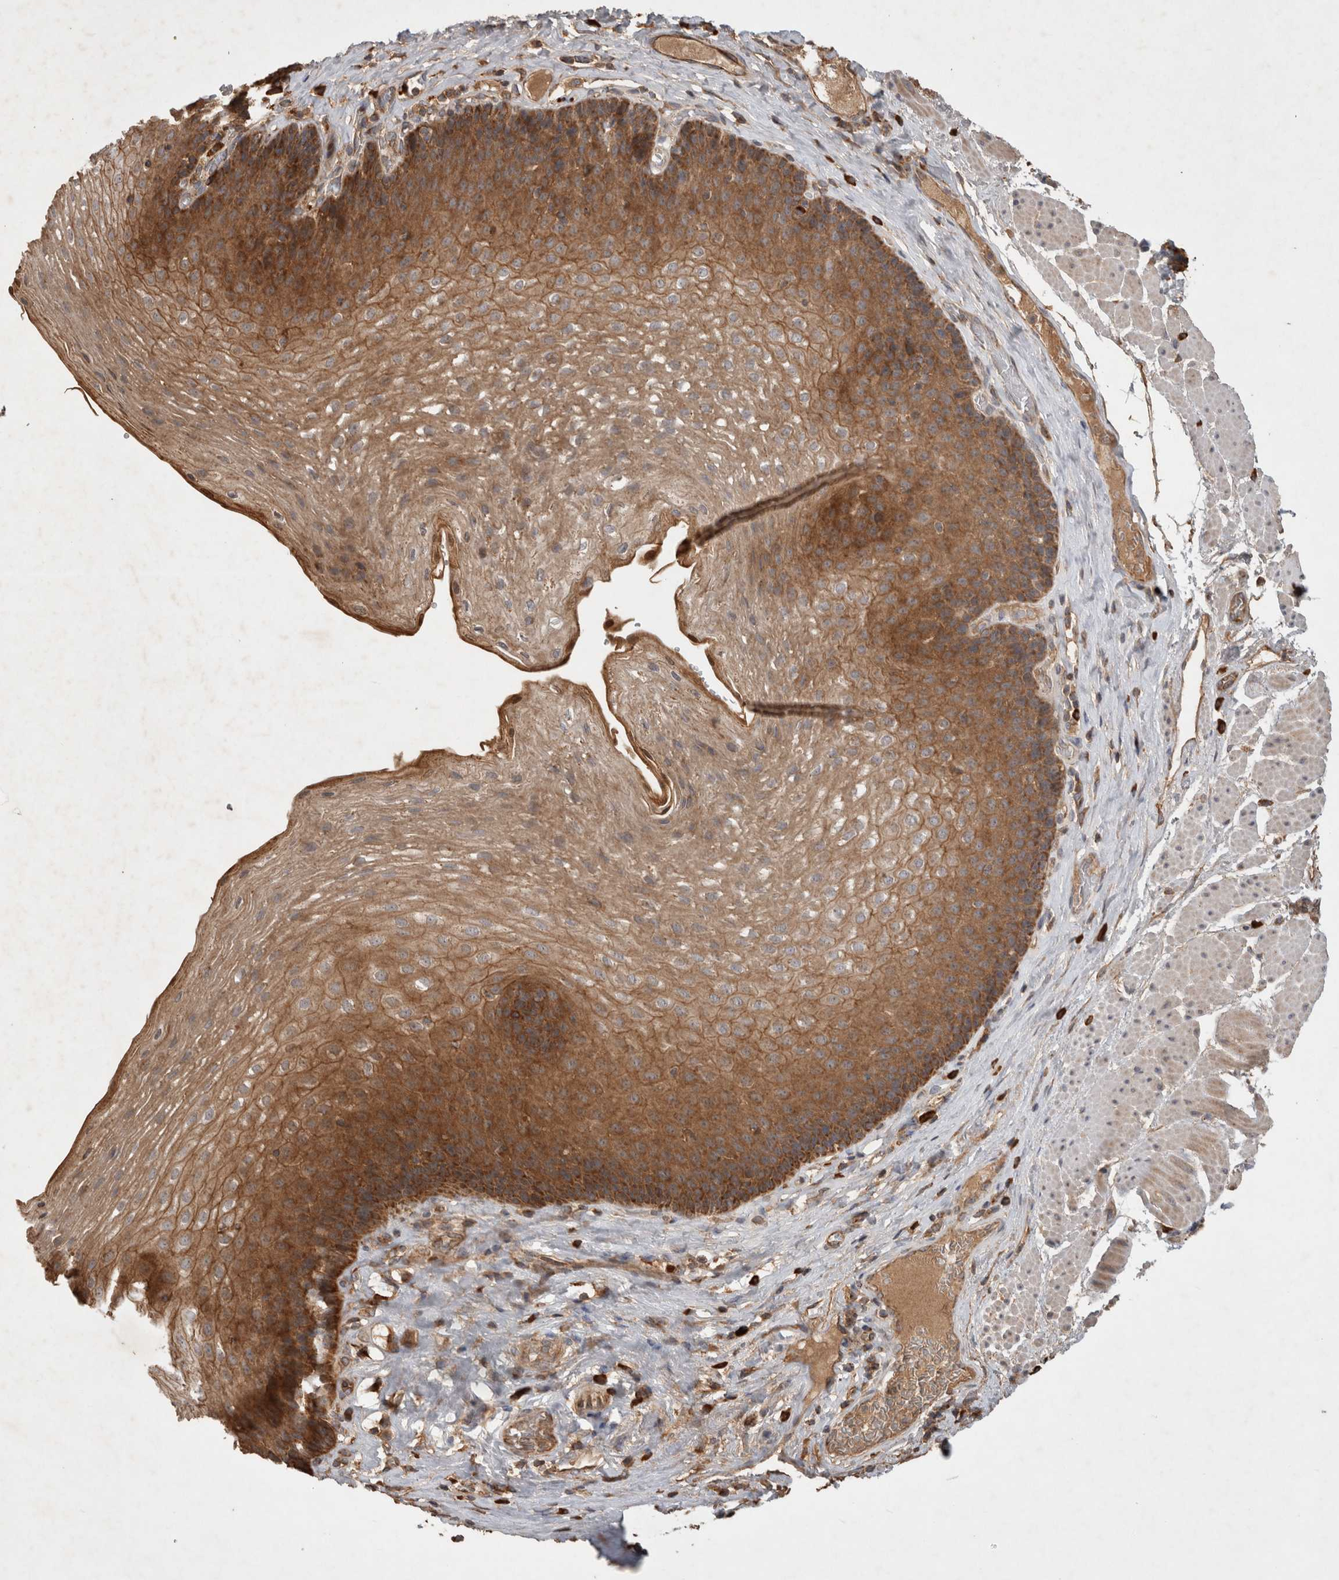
{"staining": {"intensity": "moderate", "quantity": ">75%", "location": "cytoplasmic/membranous"}, "tissue": "esophagus", "cell_type": "Squamous epithelial cells", "image_type": "normal", "snomed": [{"axis": "morphology", "description": "Normal tissue, NOS"}, {"axis": "topography", "description": "Esophagus"}], "caption": "The immunohistochemical stain shows moderate cytoplasmic/membranous positivity in squamous epithelial cells of normal esophagus.", "gene": "SERAC1", "patient": {"sex": "female", "age": 66}}